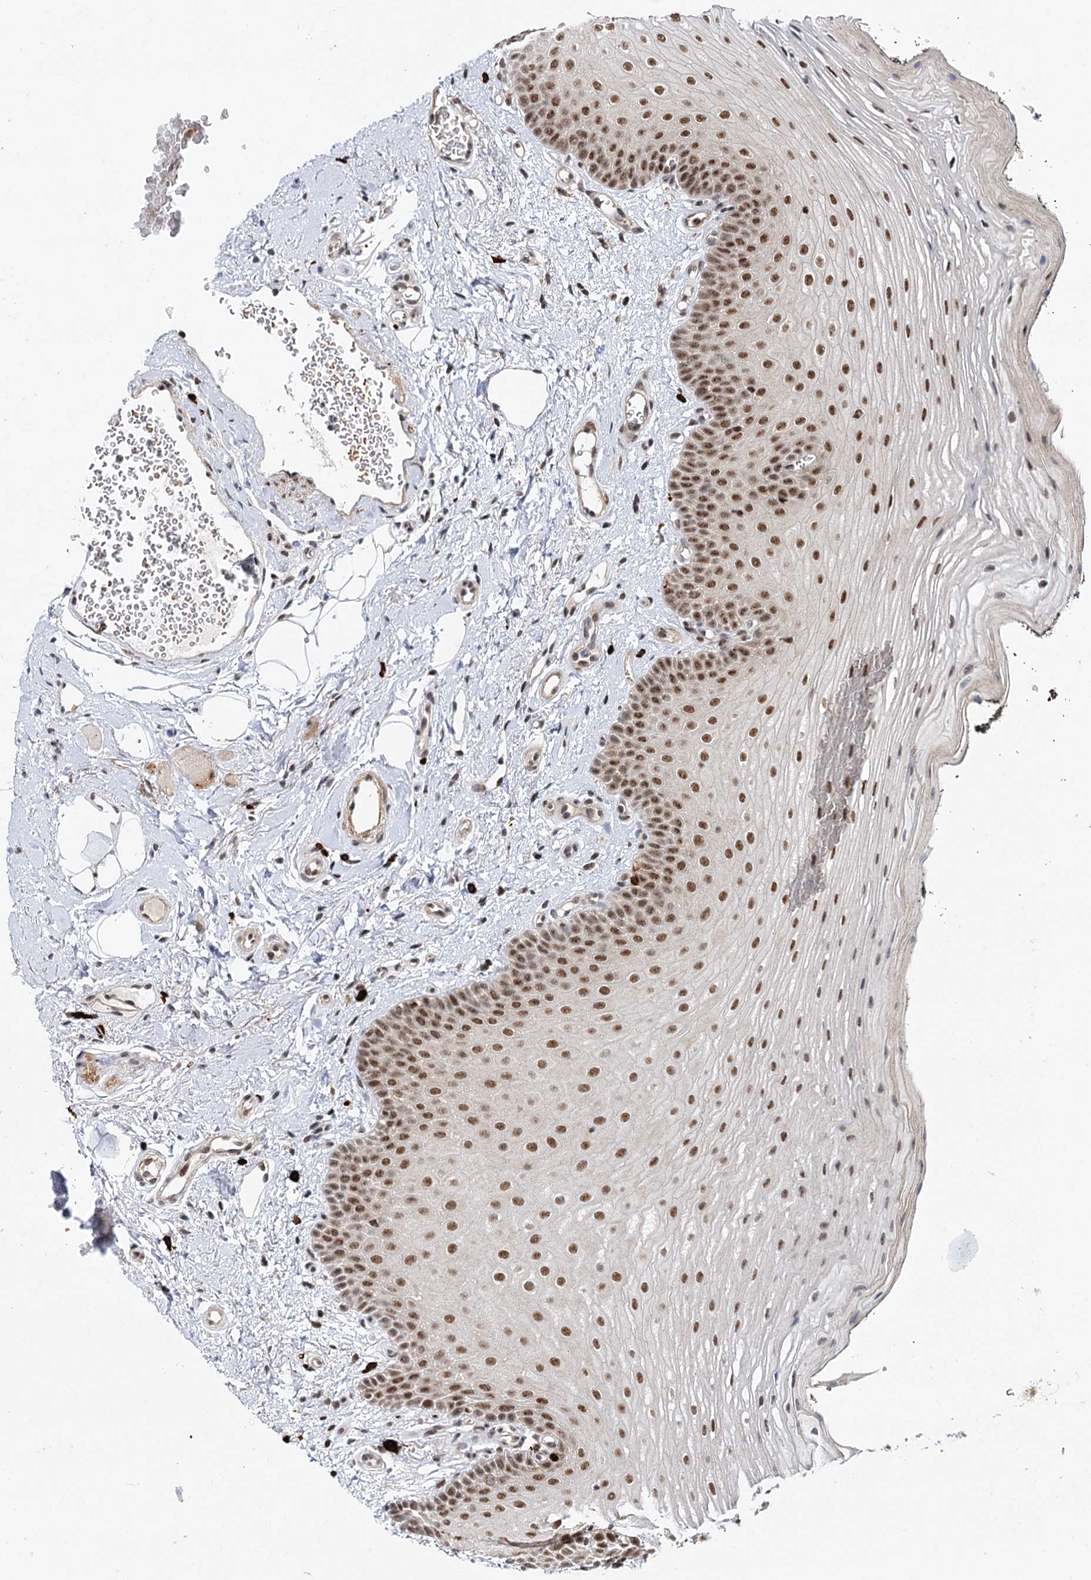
{"staining": {"intensity": "strong", "quantity": ">75%", "location": "nuclear"}, "tissue": "oral mucosa", "cell_type": "Squamous epithelial cells", "image_type": "normal", "snomed": [{"axis": "morphology", "description": "No evidence of malignacy"}, {"axis": "topography", "description": "Oral tissue"}, {"axis": "topography", "description": "Head-Neck"}], "caption": "Immunohistochemical staining of benign oral mucosa exhibits high levels of strong nuclear positivity in about >75% of squamous epithelial cells.", "gene": "BUD13", "patient": {"sex": "male", "age": 68}}